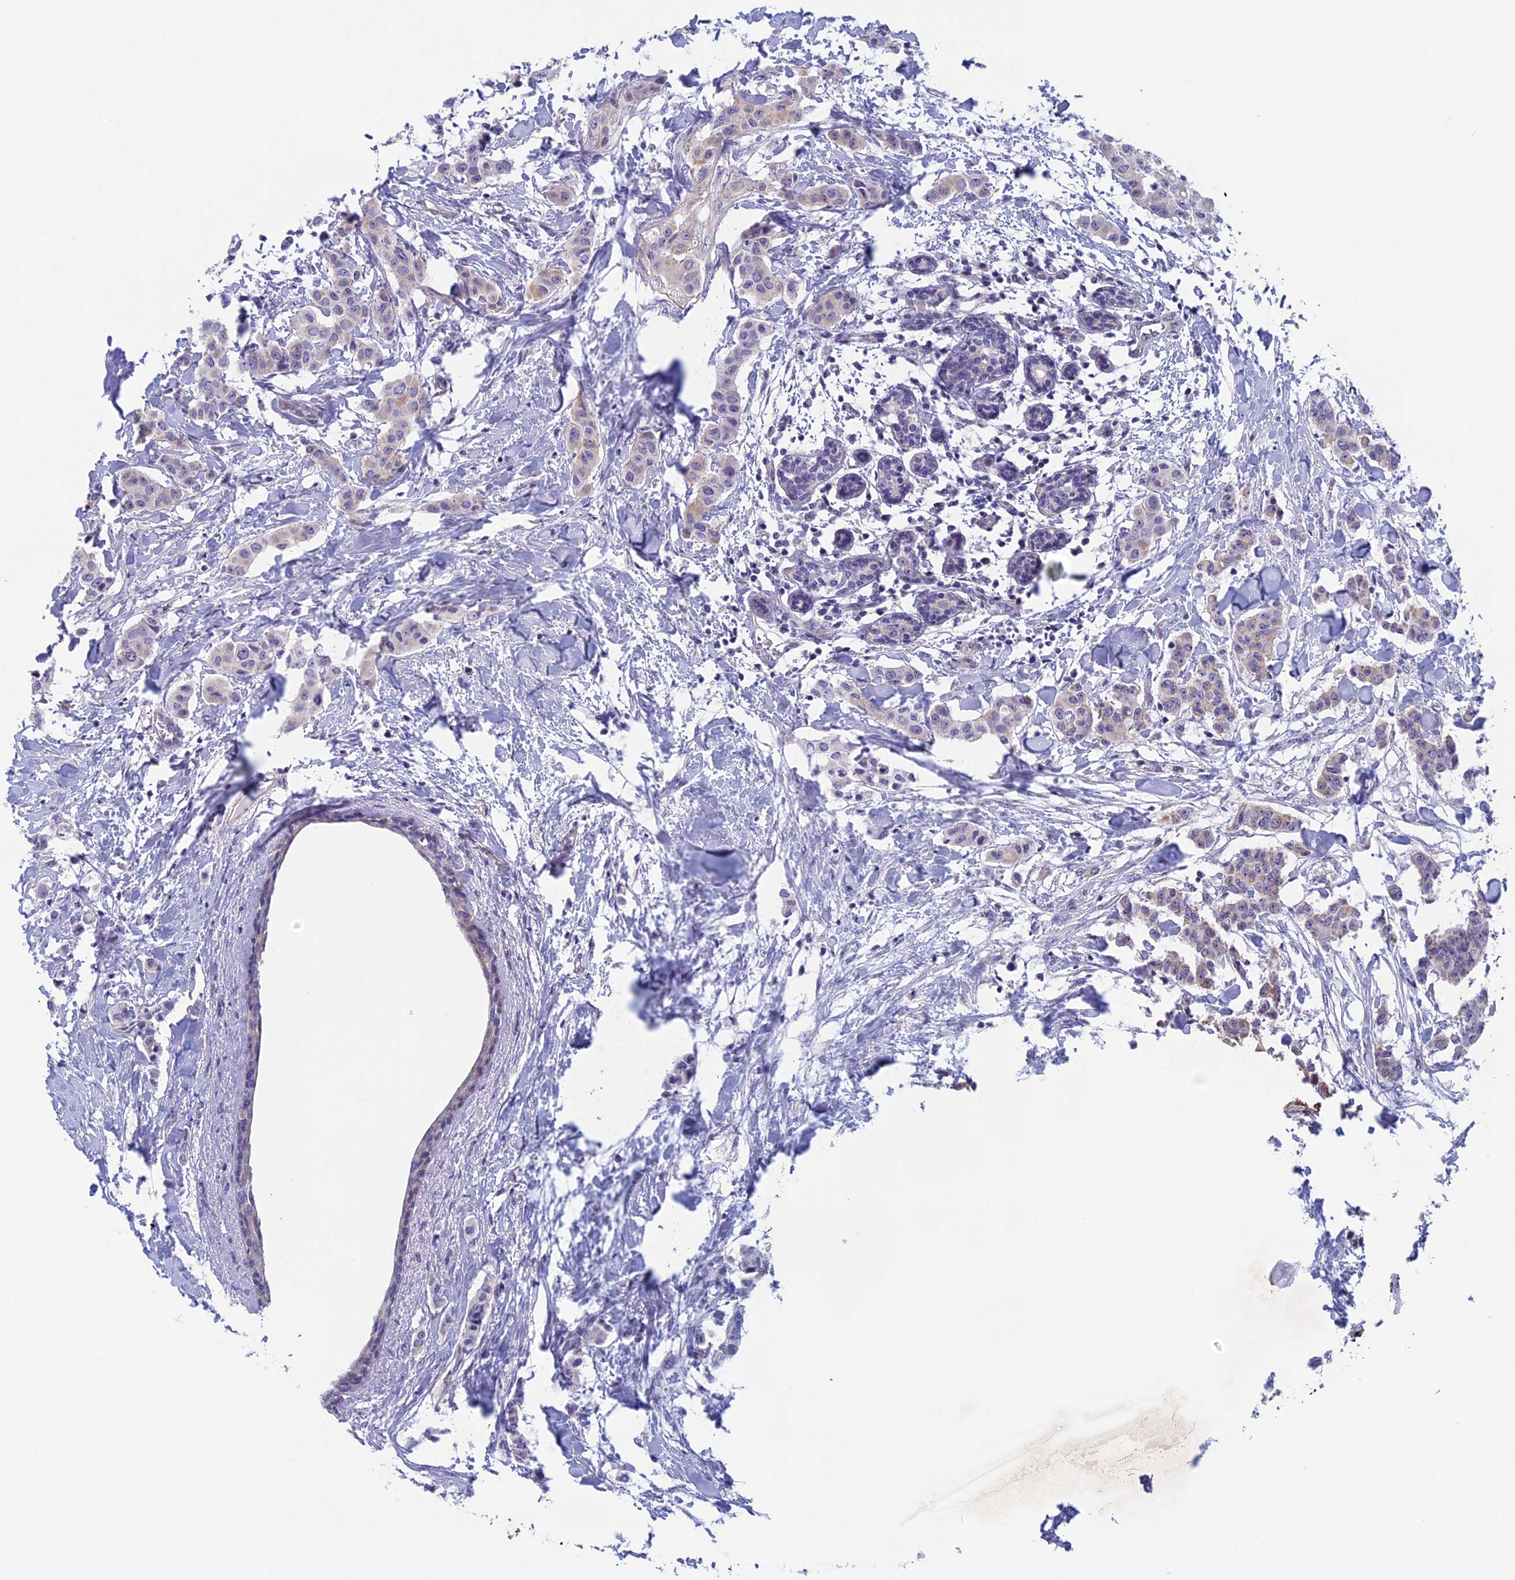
{"staining": {"intensity": "negative", "quantity": "none", "location": "none"}, "tissue": "breast cancer", "cell_type": "Tumor cells", "image_type": "cancer", "snomed": [{"axis": "morphology", "description": "Duct carcinoma"}, {"axis": "topography", "description": "Breast"}], "caption": "Image shows no protein positivity in tumor cells of breast cancer (intraductal carcinoma) tissue.", "gene": "CNOT6L", "patient": {"sex": "female", "age": 40}}